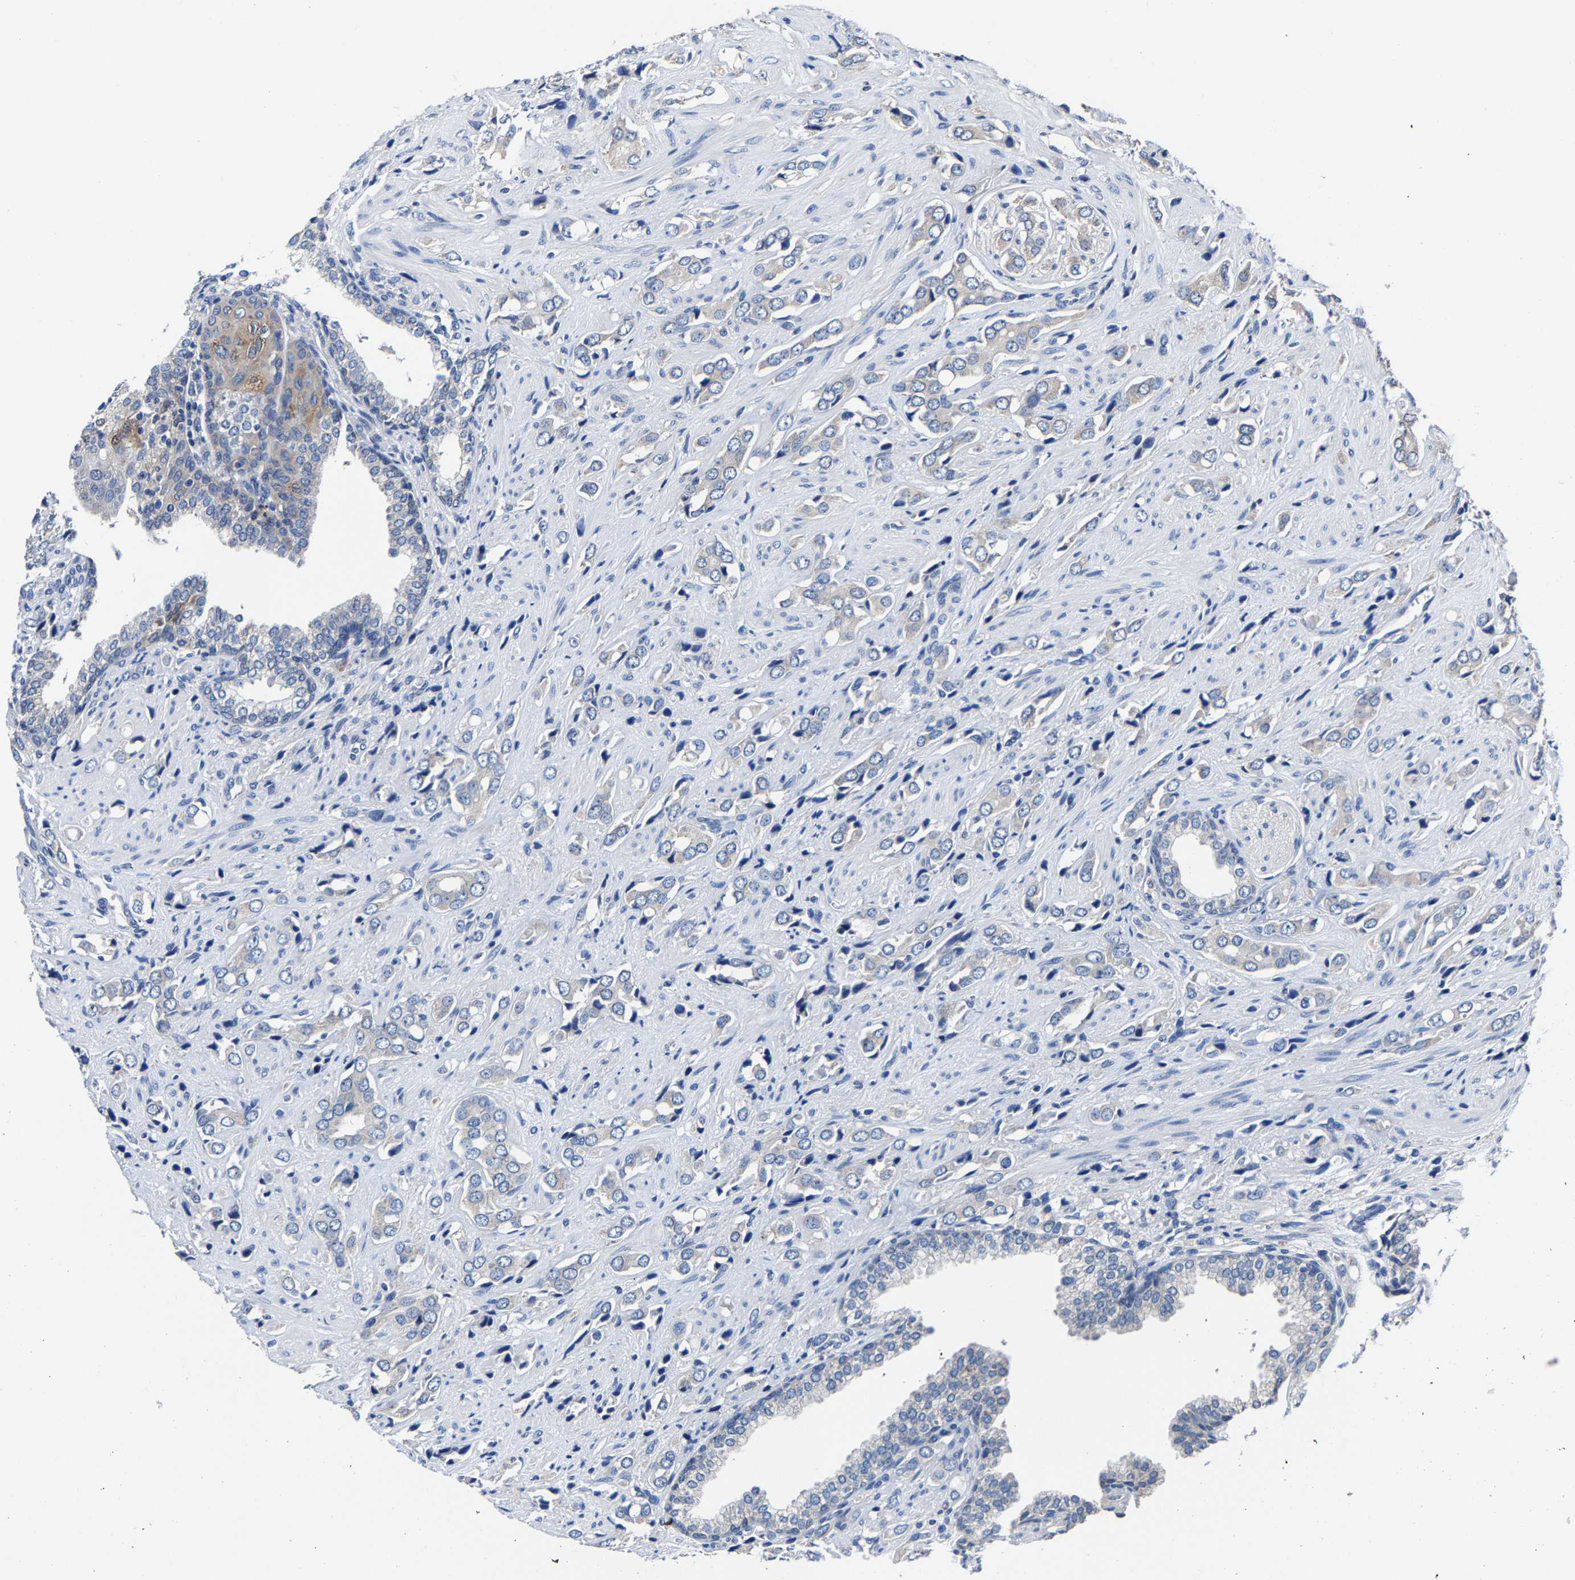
{"staining": {"intensity": "negative", "quantity": "none", "location": "none"}, "tissue": "prostate cancer", "cell_type": "Tumor cells", "image_type": "cancer", "snomed": [{"axis": "morphology", "description": "Adenocarcinoma, High grade"}, {"axis": "topography", "description": "Prostate"}], "caption": "Micrograph shows no significant protein expression in tumor cells of prostate adenocarcinoma (high-grade).", "gene": "EBAG9", "patient": {"sex": "male", "age": 52}}